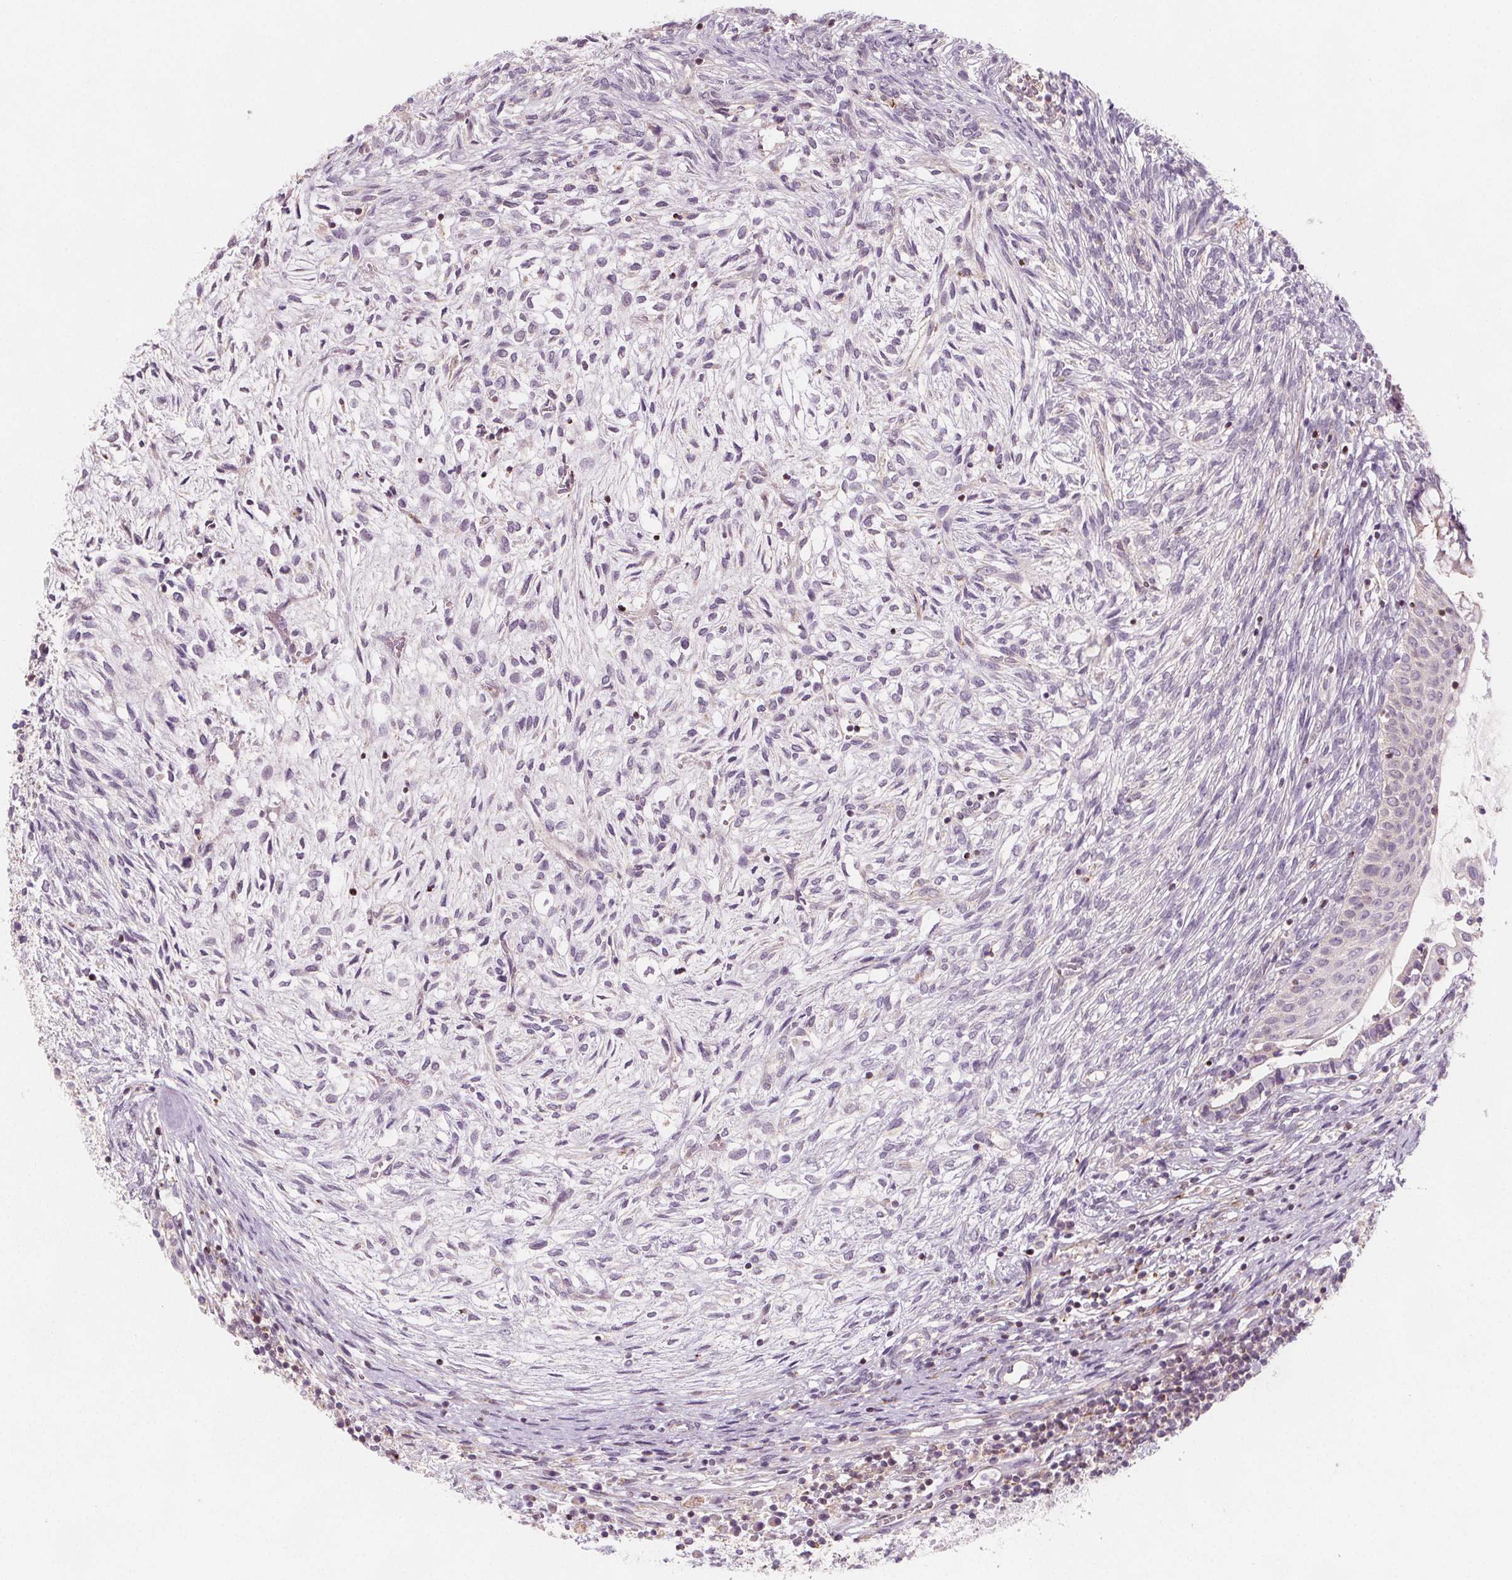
{"staining": {"intensity": "negative", "quantity": "none", "location": "none"}, "tissue": "testis cancer", "cell_type": "Tumor cells", "image_type": "cancer", "snomed": [{"axis": "morphology", "description": "Carcinoma, Embryonal, NOS"}, {"axis": "topography", "description": "Testis"}], "caption": "High magnification brightfield microscopy of testis cancer stained with DAB (3,3'-diaminobenzidine) (brown) and counterstained with hematoxylin (blue): tumor cells show no significant positivity.", "gene": "ADAM33", "patient": {"sex": "male", "age": 37}}